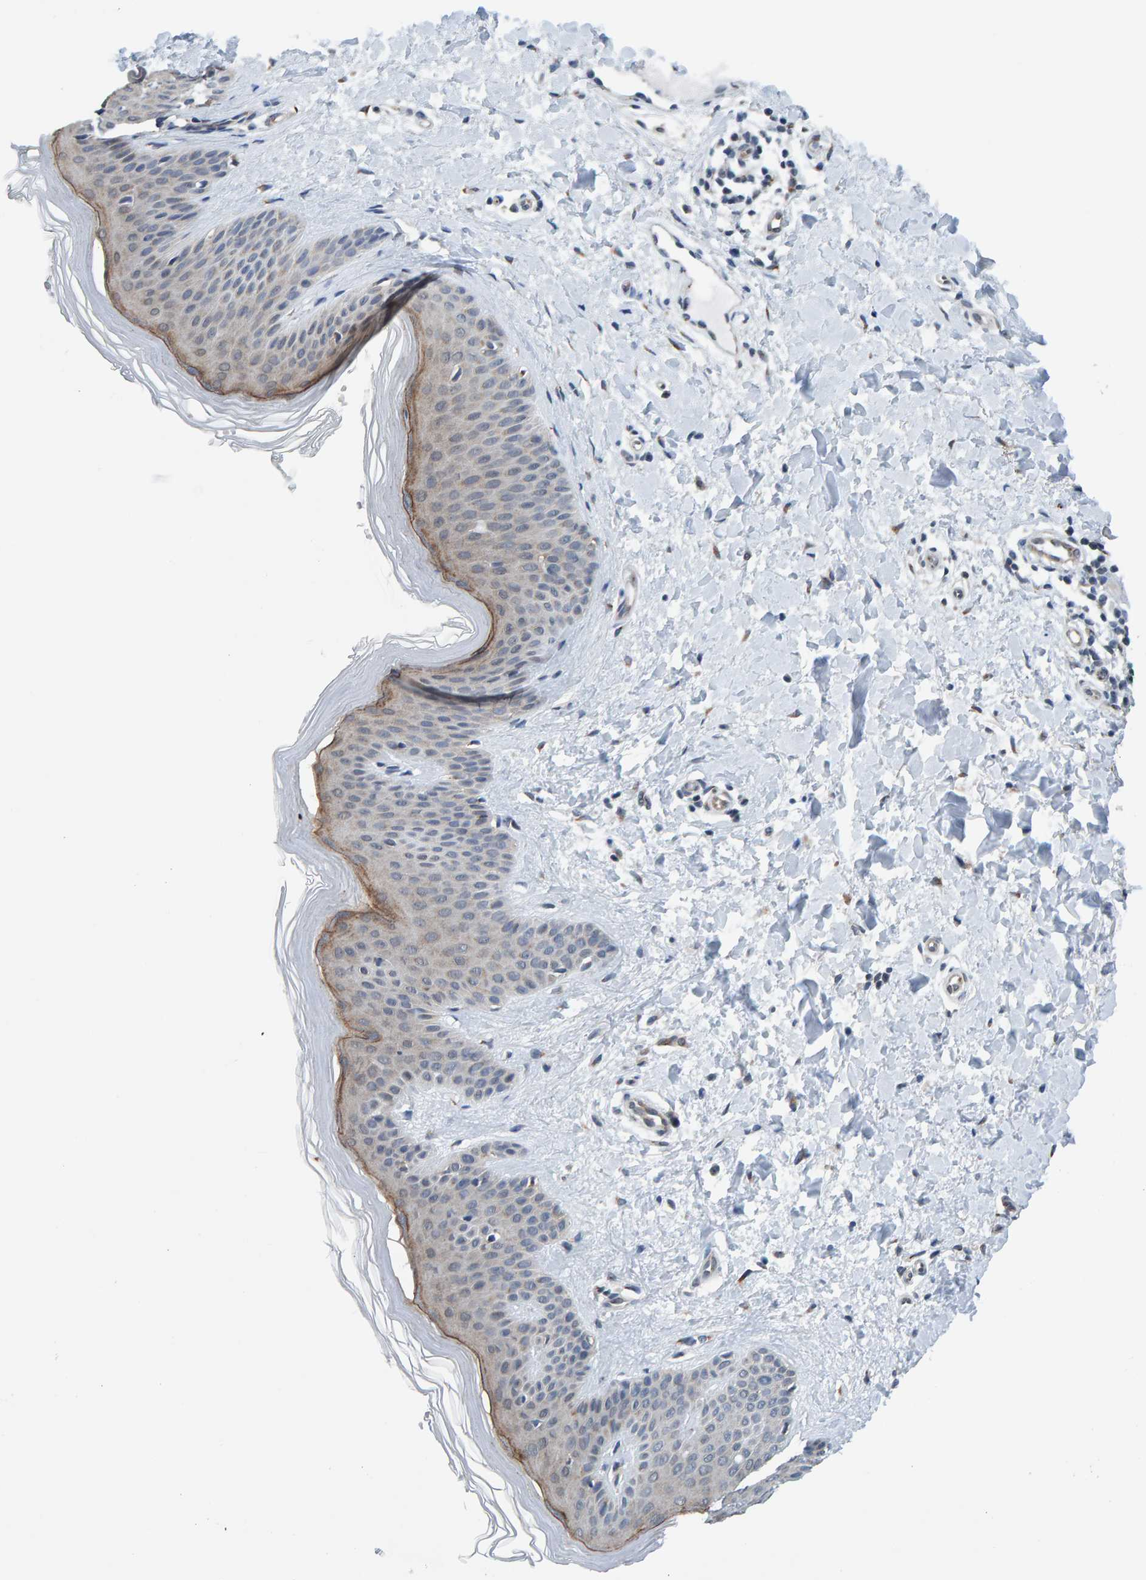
{"staining": {"intensity": "negative", "quantity": "none", "location": "none"}, "tissue": "skin", "cell_type": "Fibroblasts", "image_type": "normal", "snomed": [{"axis": "morphology", "description": "Normal tissue, NOS"}, {"axis": "morphology", "description": "Malignant melanoma, Metastatic site"}, {"axis": "topography", "description": "Skin"}], "caption": "Immunohistochemical staining of benign human skin demonstrates no significant expression in fibroblasts. Nuclei are stained in blue.", "gene": "SCRN2", "patient": {"sex": "male", "age": 41}}